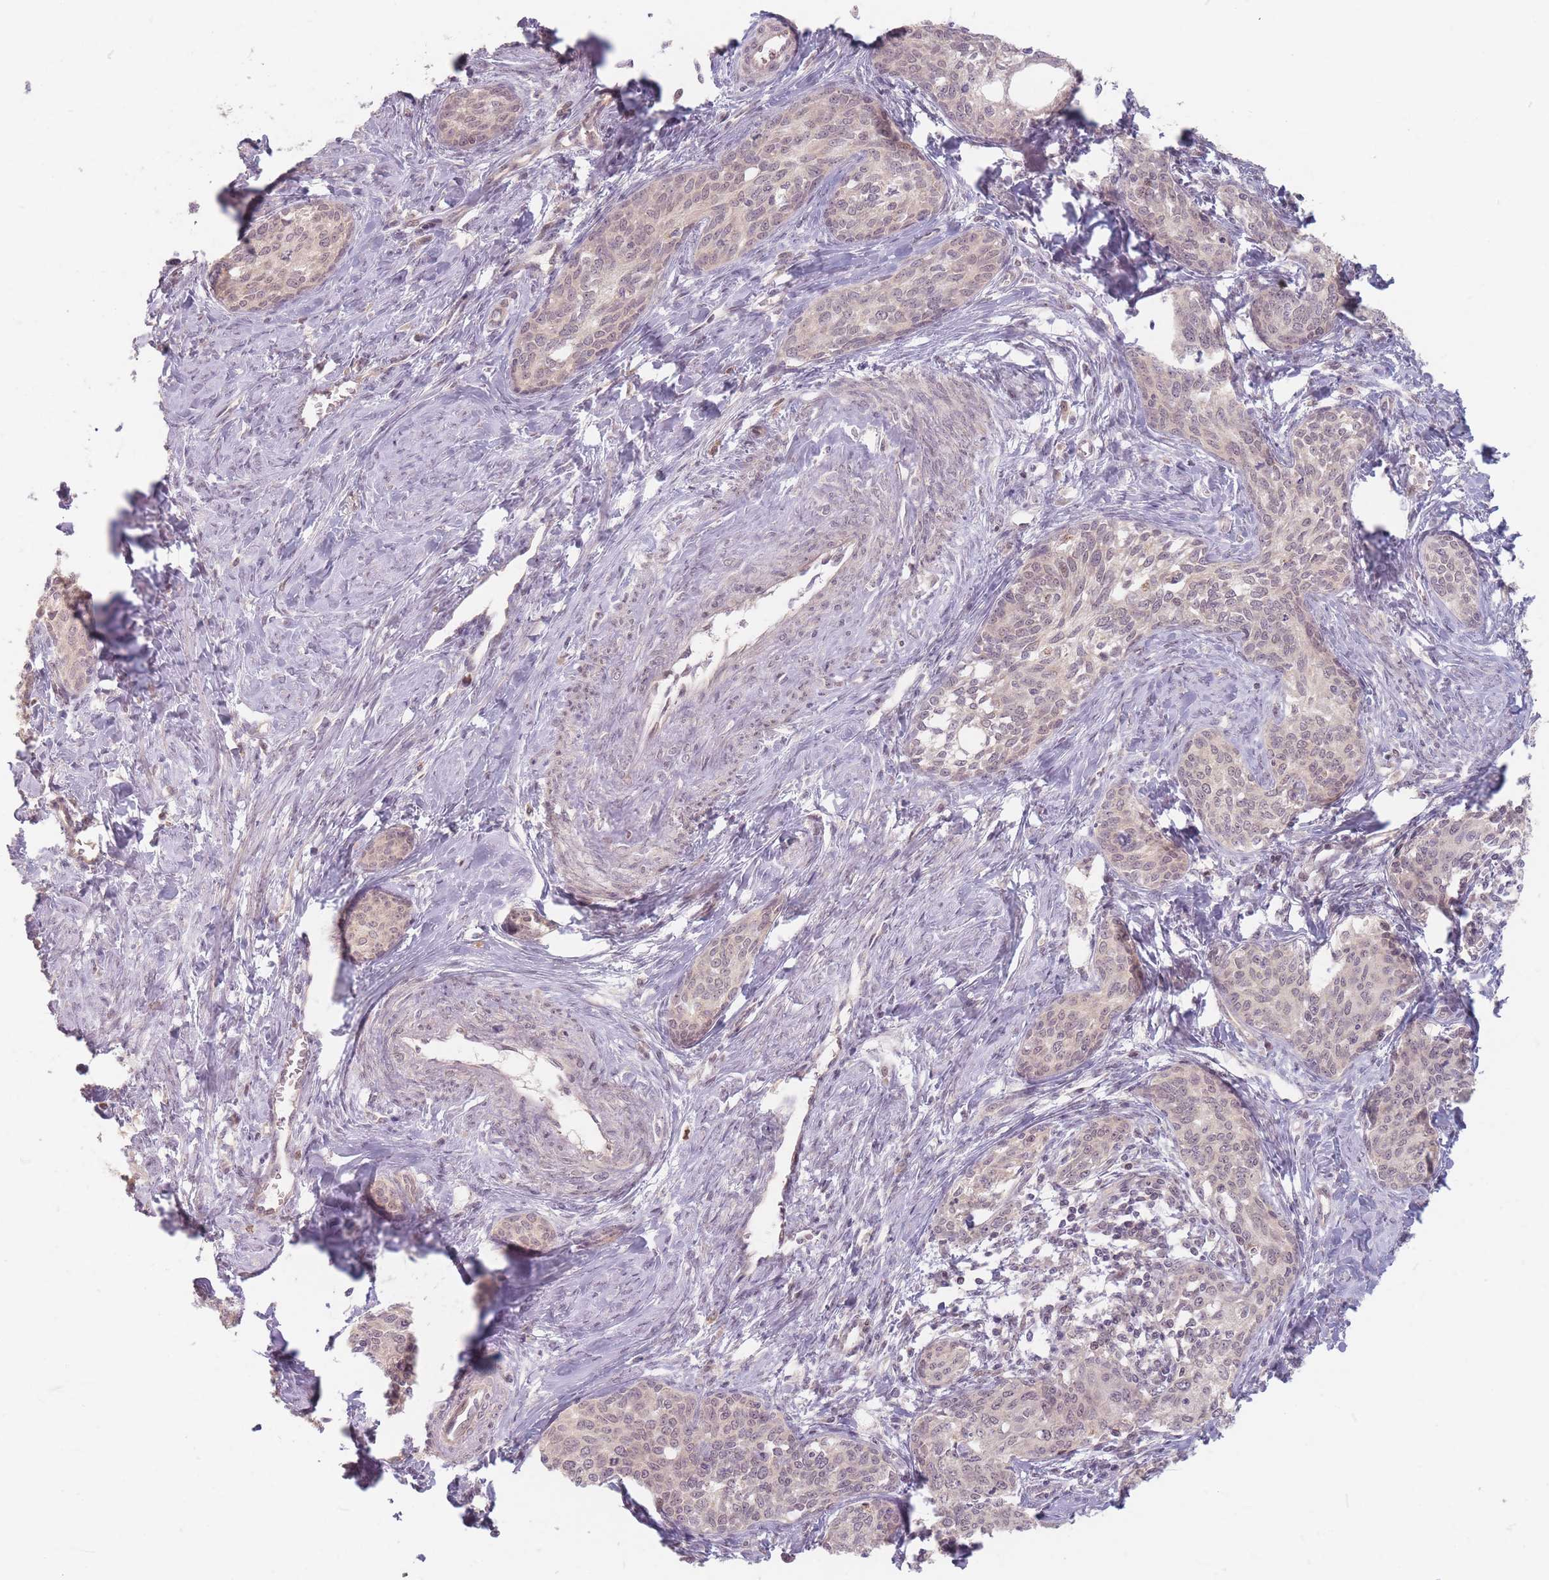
{"staining": {"intensity": "weak", "quantity": "25%-75%", "location": "nuclear"}, "tissue": "cervical cancer", "cell_type": "Tumor cells", "image_type": "cancer", "snomed": [{"axis": "morphology", "description": "Squamous cell carcinoma, NOS"}, {"axis": "morphology", "description": "Adenocarcinoma, NOS"}, {"axis": "topography", "description": "Cervix"}], "caption": "Approximately 25%-75% of tumor cells in human cervical cancer display weak nuclear protein staining as visualized by brown immunohistochemical staining.", "gene": "GABRA6", "patient": {"sex": "female", "age": 52}}